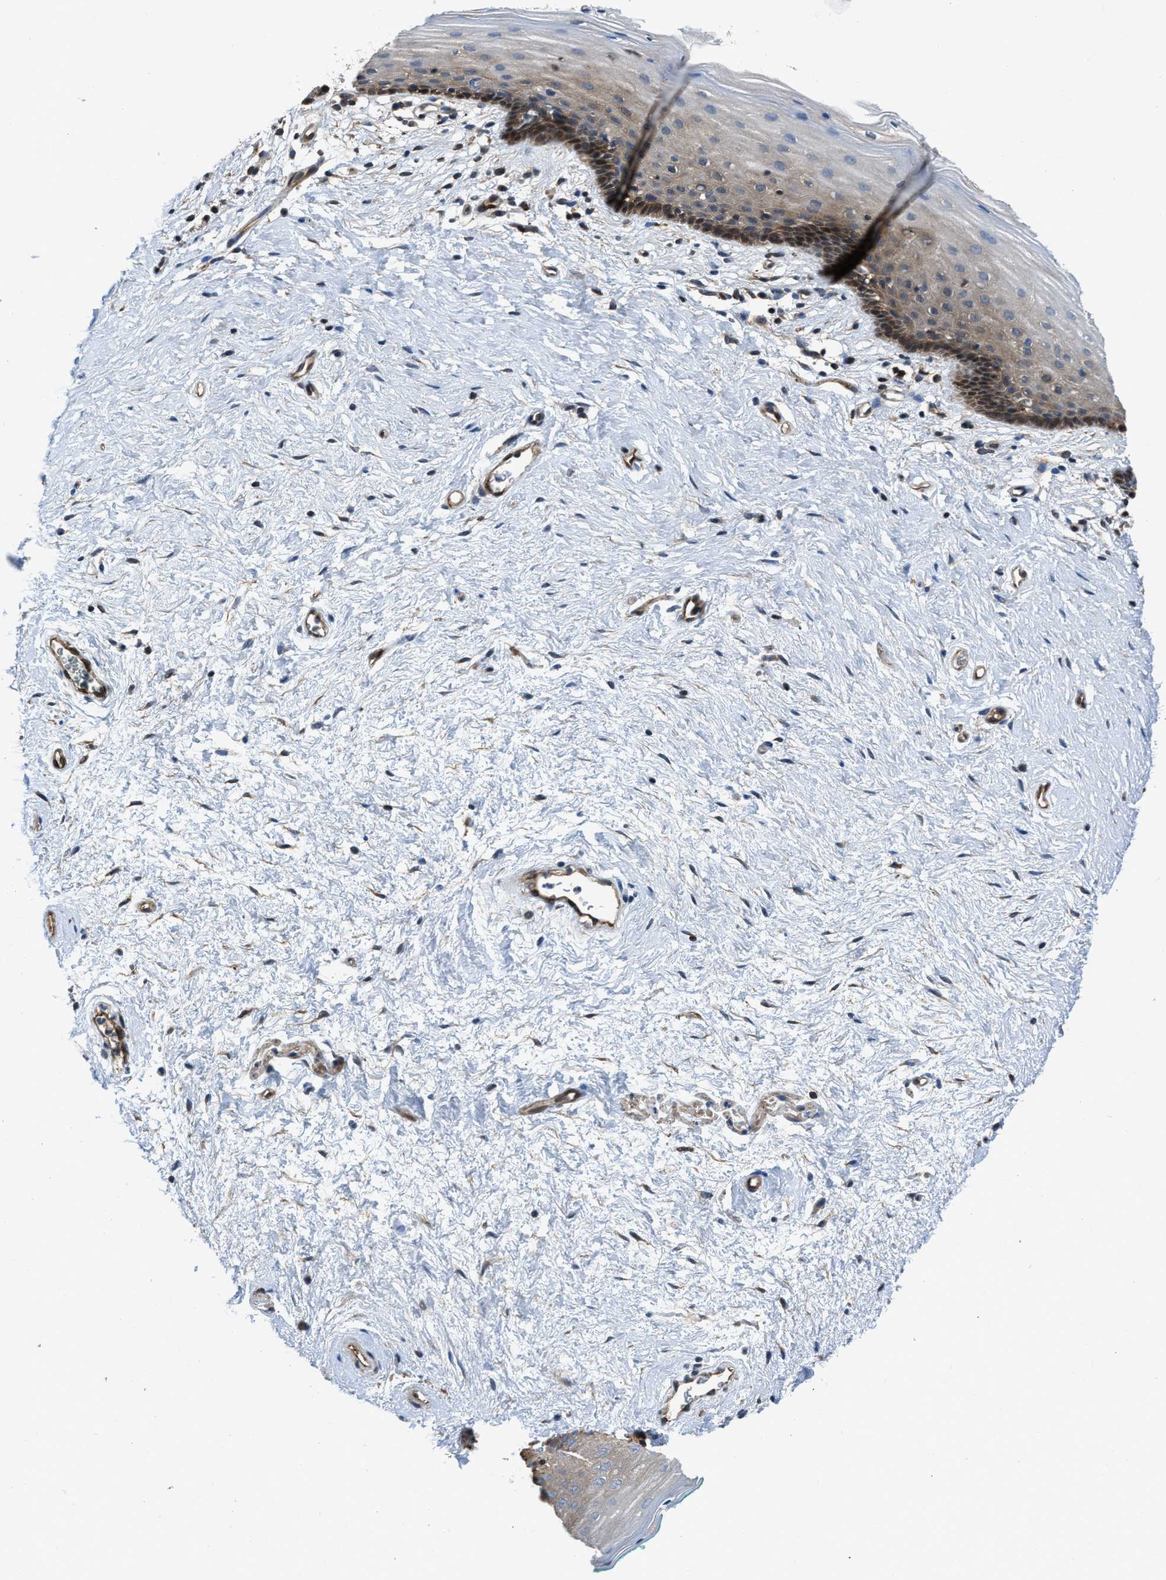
{"staining": {"intensity": "moderate", "quantity": "25%-75%", "location": "cytoplasmic/membranous"}, "tissue": "vagina", "cell_type": "Squamous epithelial cells", "image_type": "normal", "snomed": [{"axis": "morphology", "description": "Normal tissue, NOS"}, {"axis": "topography", "description": "Vagina"}], "caption": "Protein expression by IHC reveals moderate cytoplasmic/membranous positivity in approximately 25%-75% of squamous epithelial cells in benign vagina.", "gene": "PFKP", "patient": {"sex": "female", "age": 44}}